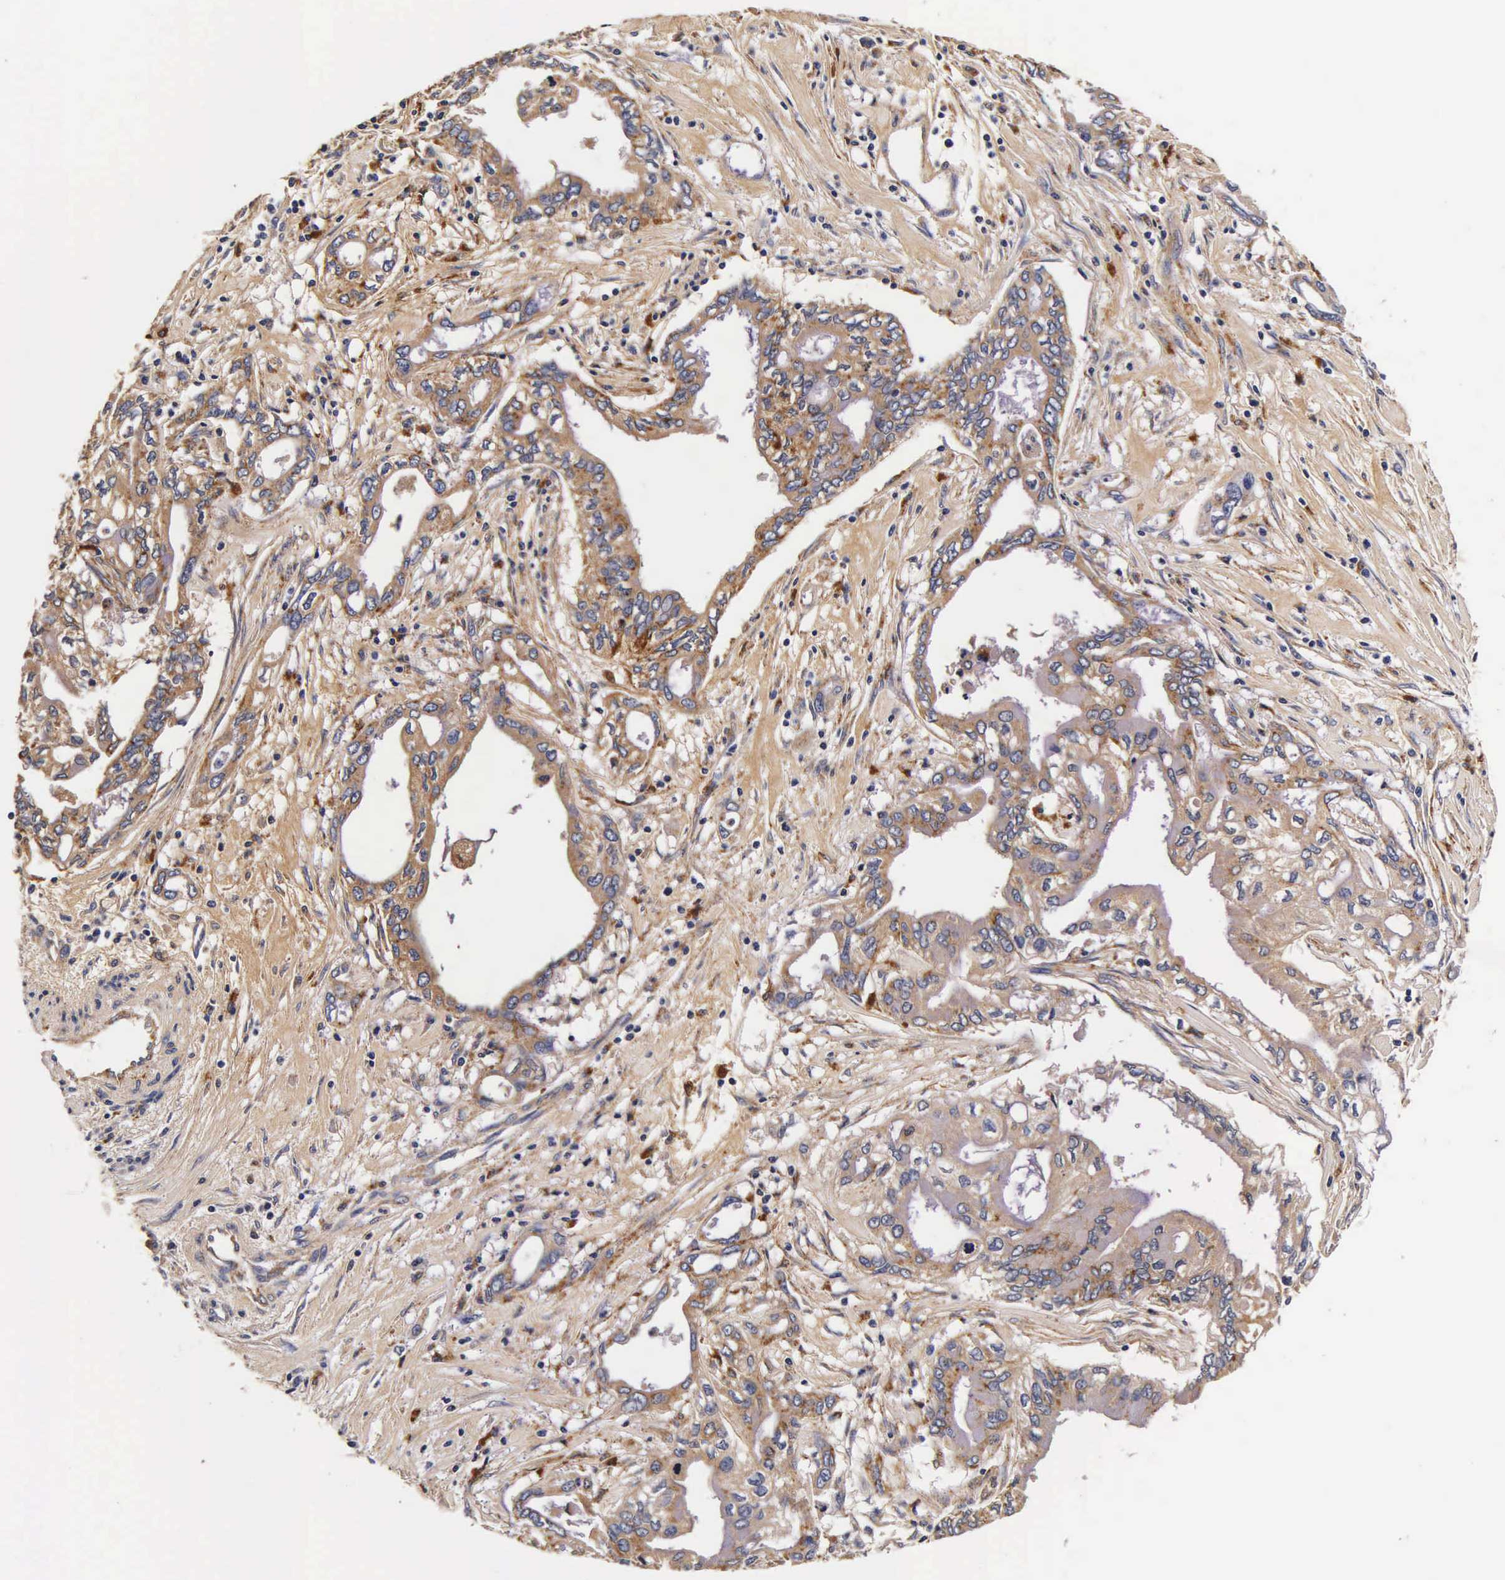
{"staining": {"intensity": "moderate", "quantity": ">75%", "location": "cytoplasmic/membranous"}, "tissue": "pancreatic cancer", "cell_type": "Tumor cells", "image_type": "cancer", "snomed": [{"axis": "morphology", "description": "Adenocarcinoma, NOS"}, {"axis": "topography", "description": "Pancreas"}], "caption": "Protein staining reveals moderate cytoplasmic/membranous staining in approximately >75% of tumor cells in pancreatic cancer.", "gene": "CTSB", "patient": {"sex": "female", "age": 57}}